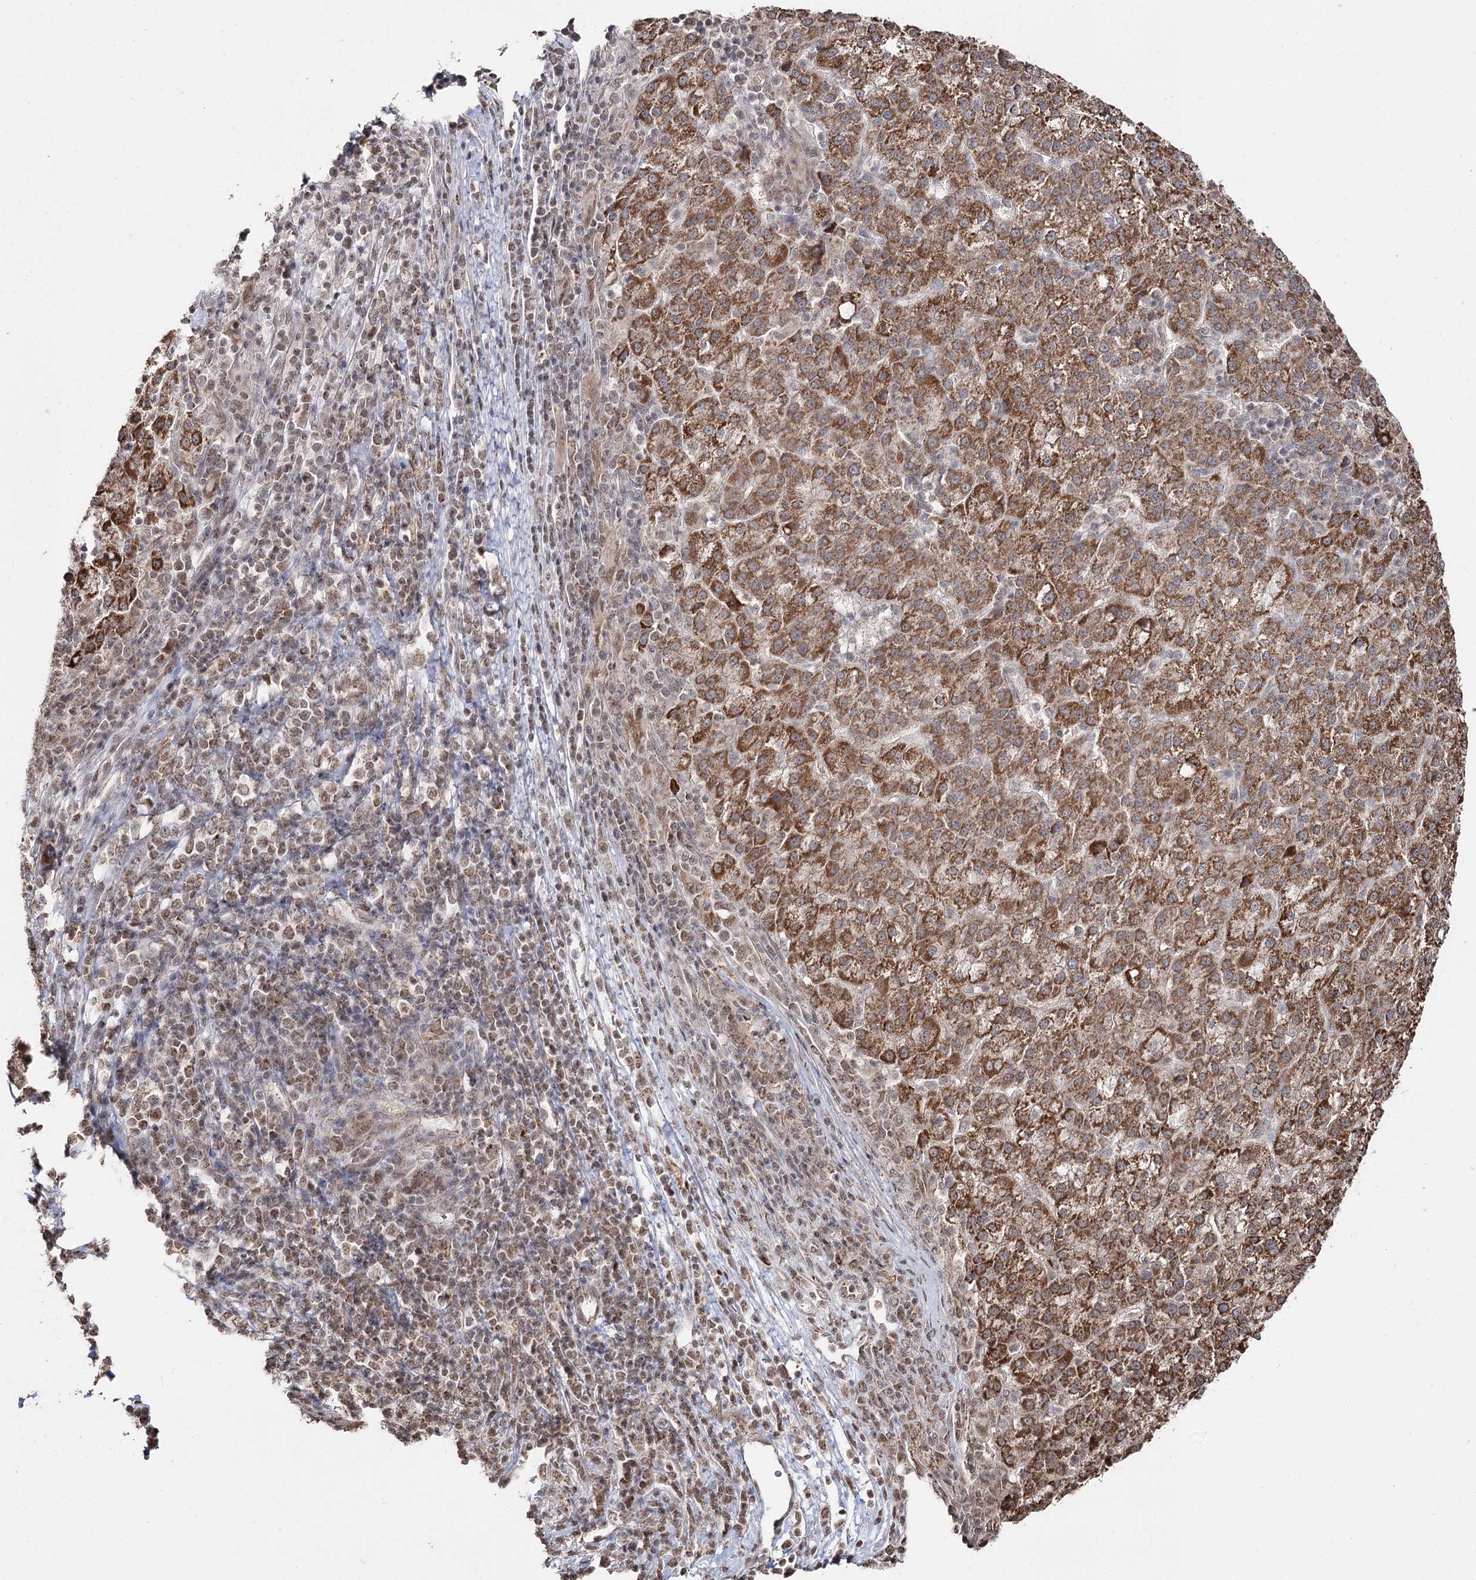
{"staining": {"intensity": "moderate", "quantity": ">75%", "location": "cytoplasmic/membranous"}, "tissue": "liver cancer", "cell_type": "Tumor cells", "image_type": "cancer", "snomed": [{"axis": "morphology", "description": "Carcinoma, Hepatocellular, NOS"}, {"axis": "topography", "description": "Liver"}], "caption": "A micrograph showing moderate cytoplasmic/membranous staining in approximately >75% of tumor cells in liver cancer, as visualized by brown immunohistochemical staining.", "gene": "PDHX", "patient": {"sex": "female", "age": 58}}